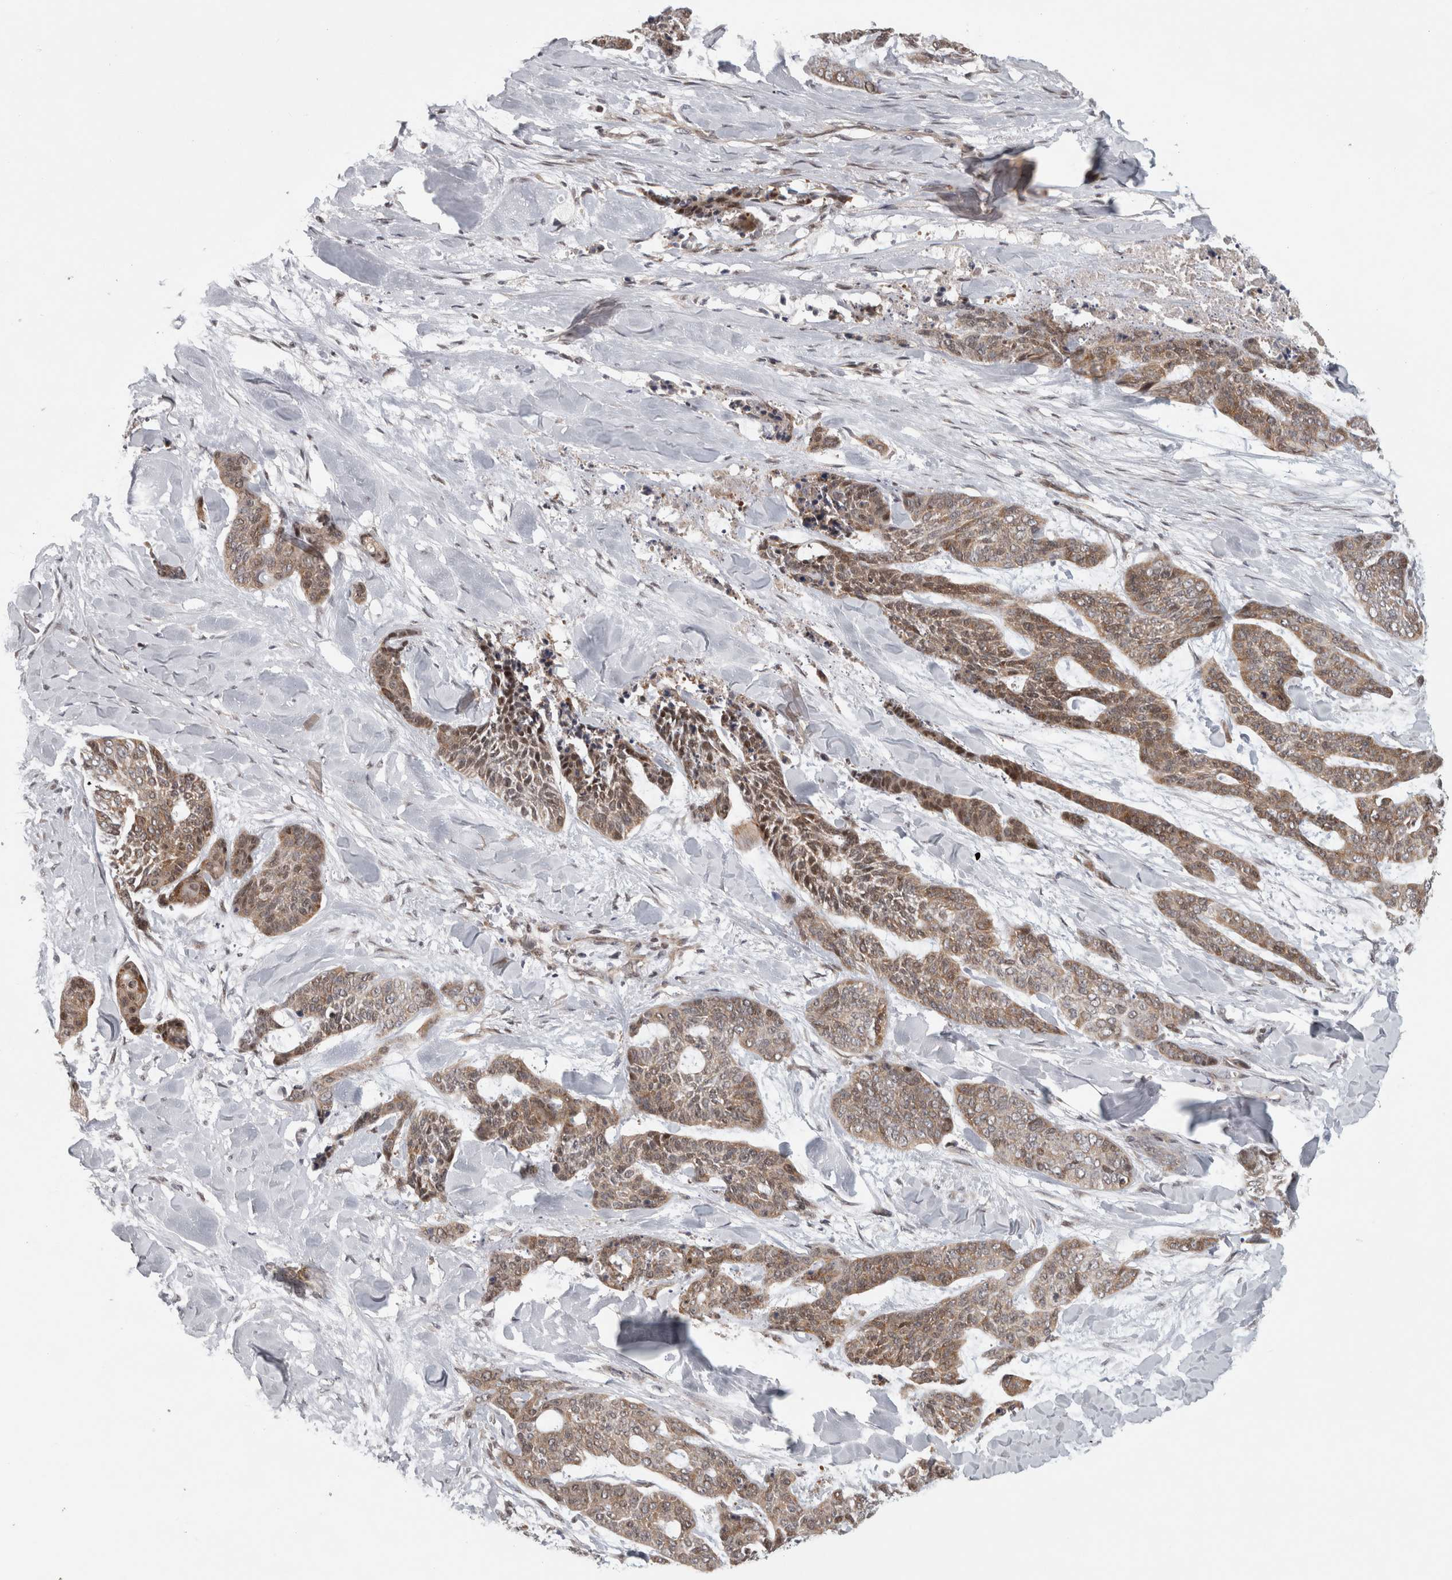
{"staining": {"intensity": "moderate", "quantity": "25%-75%", "location": "cytoplasmic/membranous,nuclear"}, "tissue": "skin cancer", "cell_type": "Tumor cells", "image_type": "cancer", "snomed": [{"axis": "morphology", "description": "Basal cell carcinoma"}, {"axis": "topography", "description": "Skin"}], "caption": "Immunohistochemistry image of human skin cancer stained for a protein (brown), which exhibits medium levels of moderate cytoplasmic/membranous and nuclear expression in approximately 25%-75% of tumor cells.", "gene": "KDM8", "patient": {"sex": "female", "age": 64}}